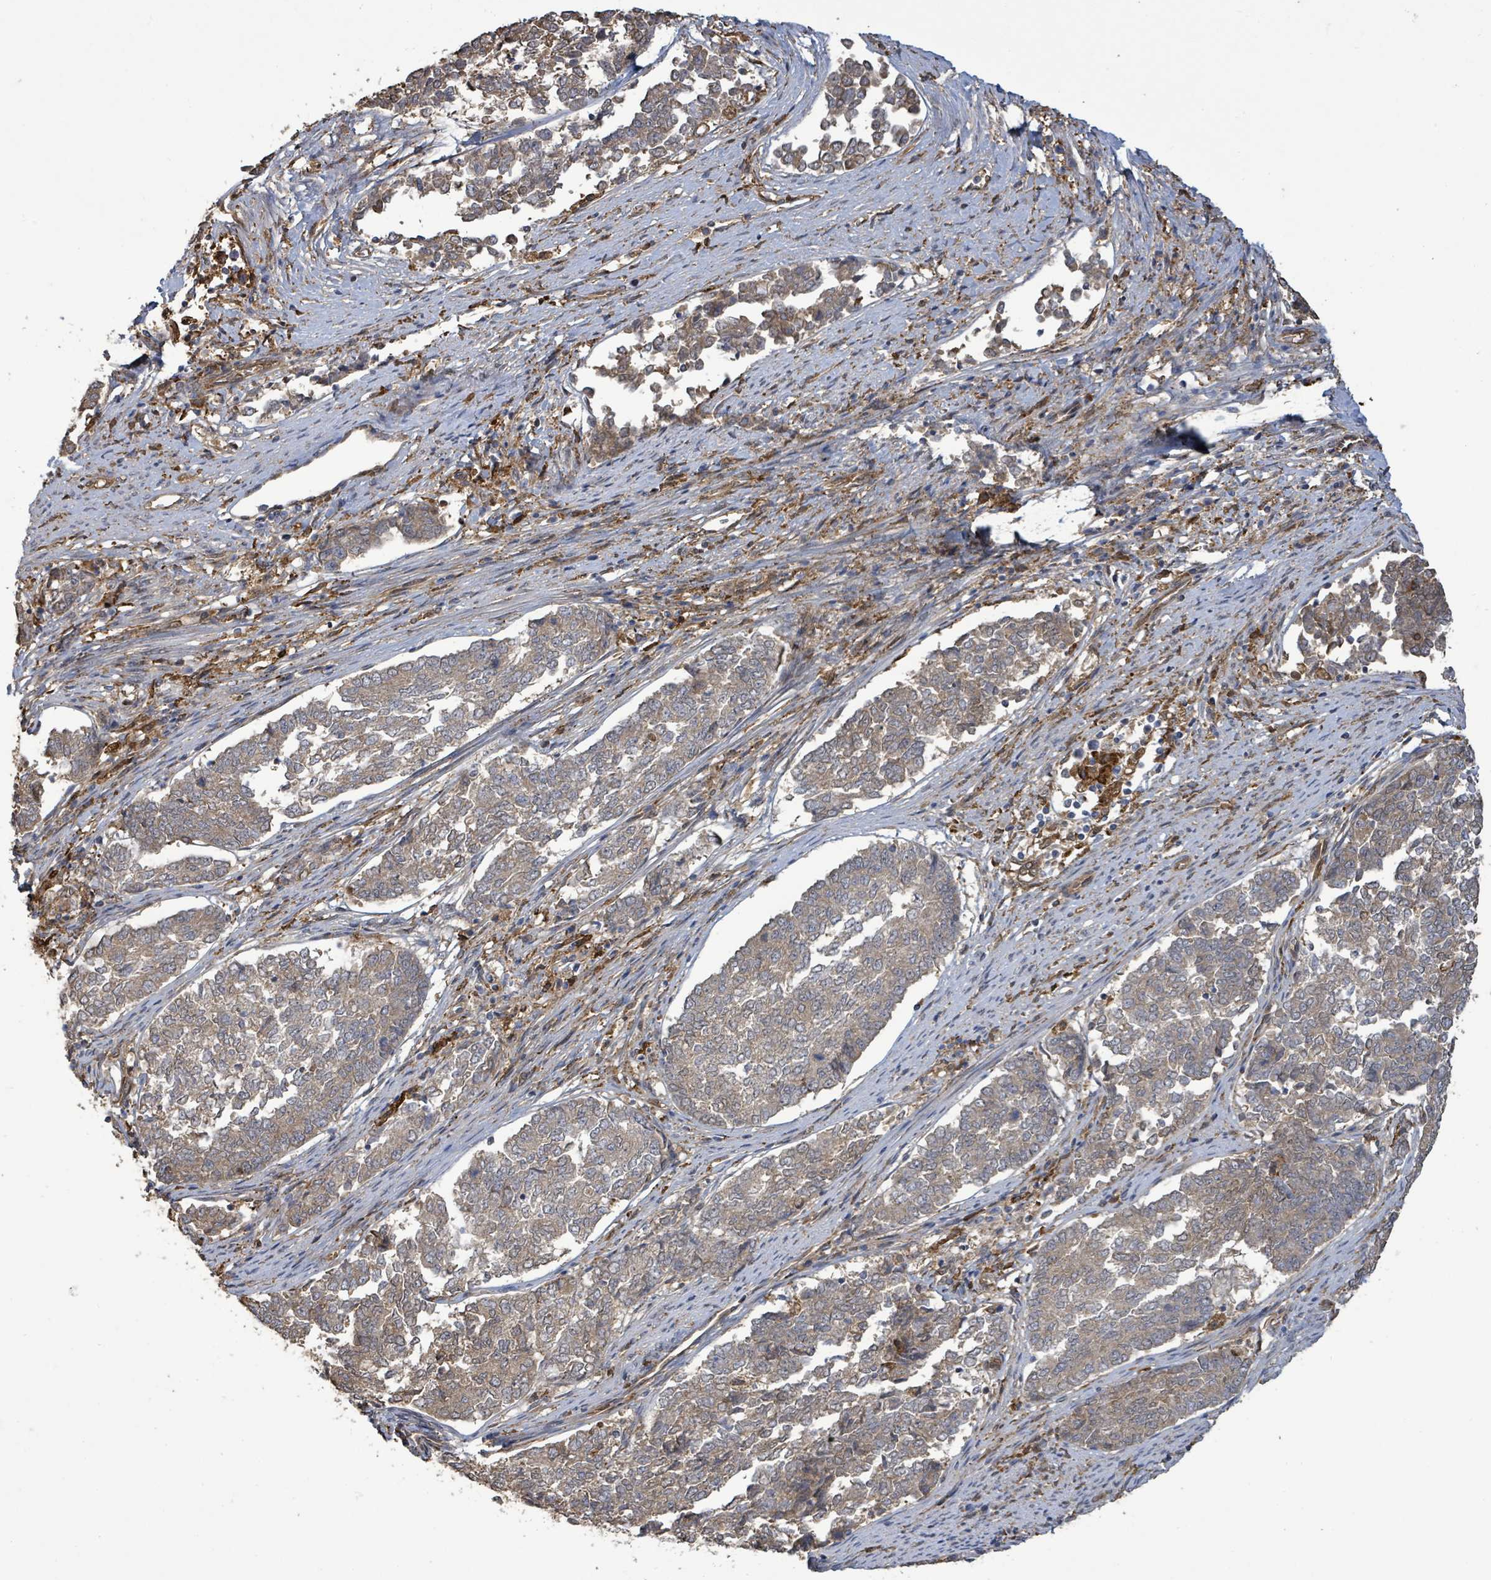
{"staining": {"intensity": "weak", "quantity": ">75%", "location": "cytoplasmic/membranous"}, "tissue": "endometrial cancer", "cell_type": "Tumor cells", "image_type": "cancer", "snomed": [{"axis": "morphology", "description": "Adenocarcinoma, NOS"}, {"axis": "topography", "description": "Endometrium"}], "caption": "Protein expression analysis of human endometrial cancer reveals weak cytoplasmic/membranous expression in approximately >75% of tumor cells.", "gene": "ARPIN", "patient": {"sex": "female", "age": 80}}